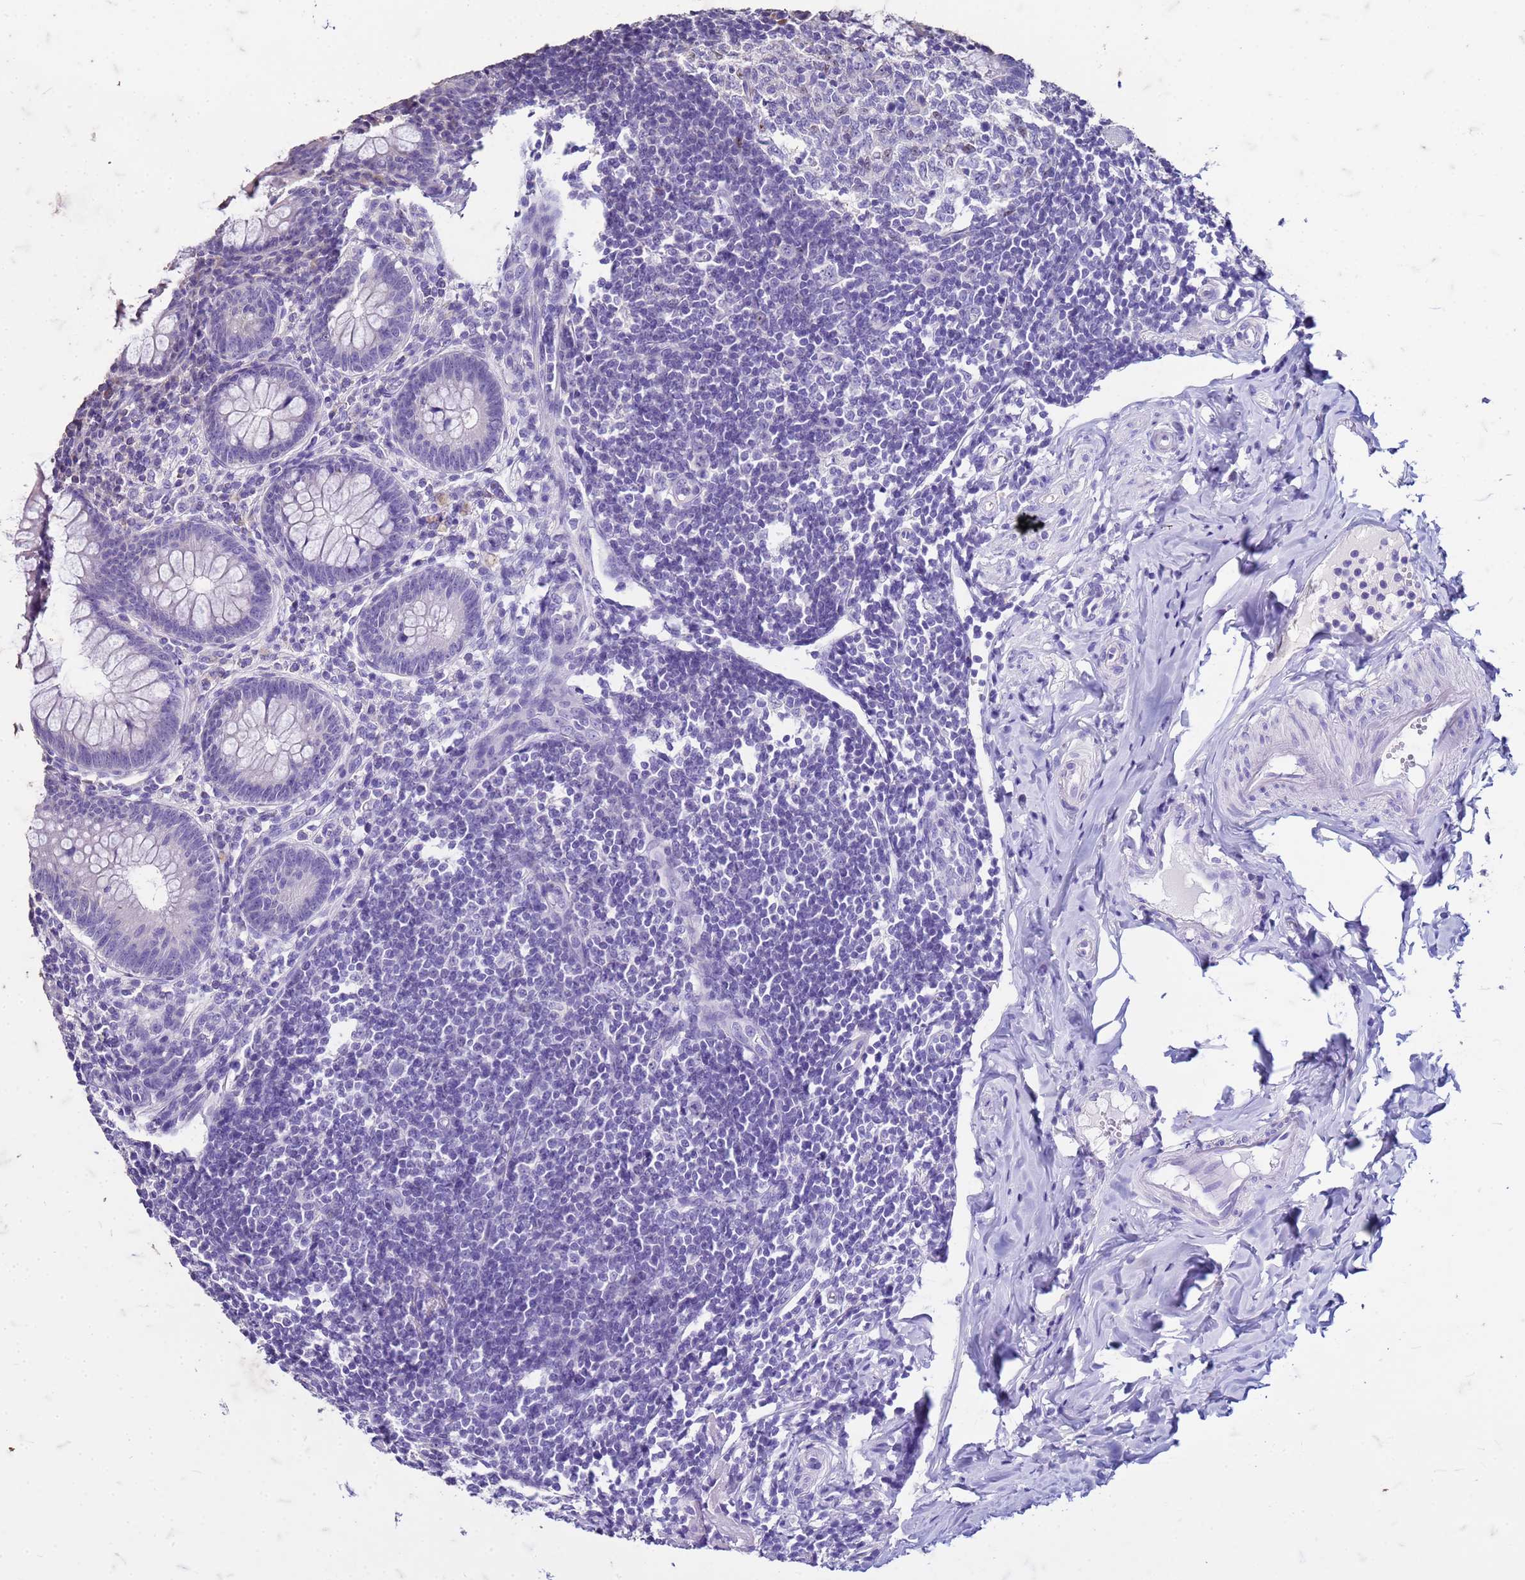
{"staining": {"intensity": "negative", "quantity": "none", "location": "none"}, "tissue": "appendix", "cell_type": "Glandular cells", "image_type": "normal", "snomed": [{"axis": "morphology", "description": "Normal tissue, NOS"}, {"axis": "topography", "description": "Appendix"}], "caption": "Histopathology image shows no significant protein expression in glandular cells of unremarkable appendix. (DAB (3,3'-diaminobenzidine) immunohistochemistry (IHC), high magnification).", "gene": "FAM184B", "patient": {"sex": "female", "age": 33}}